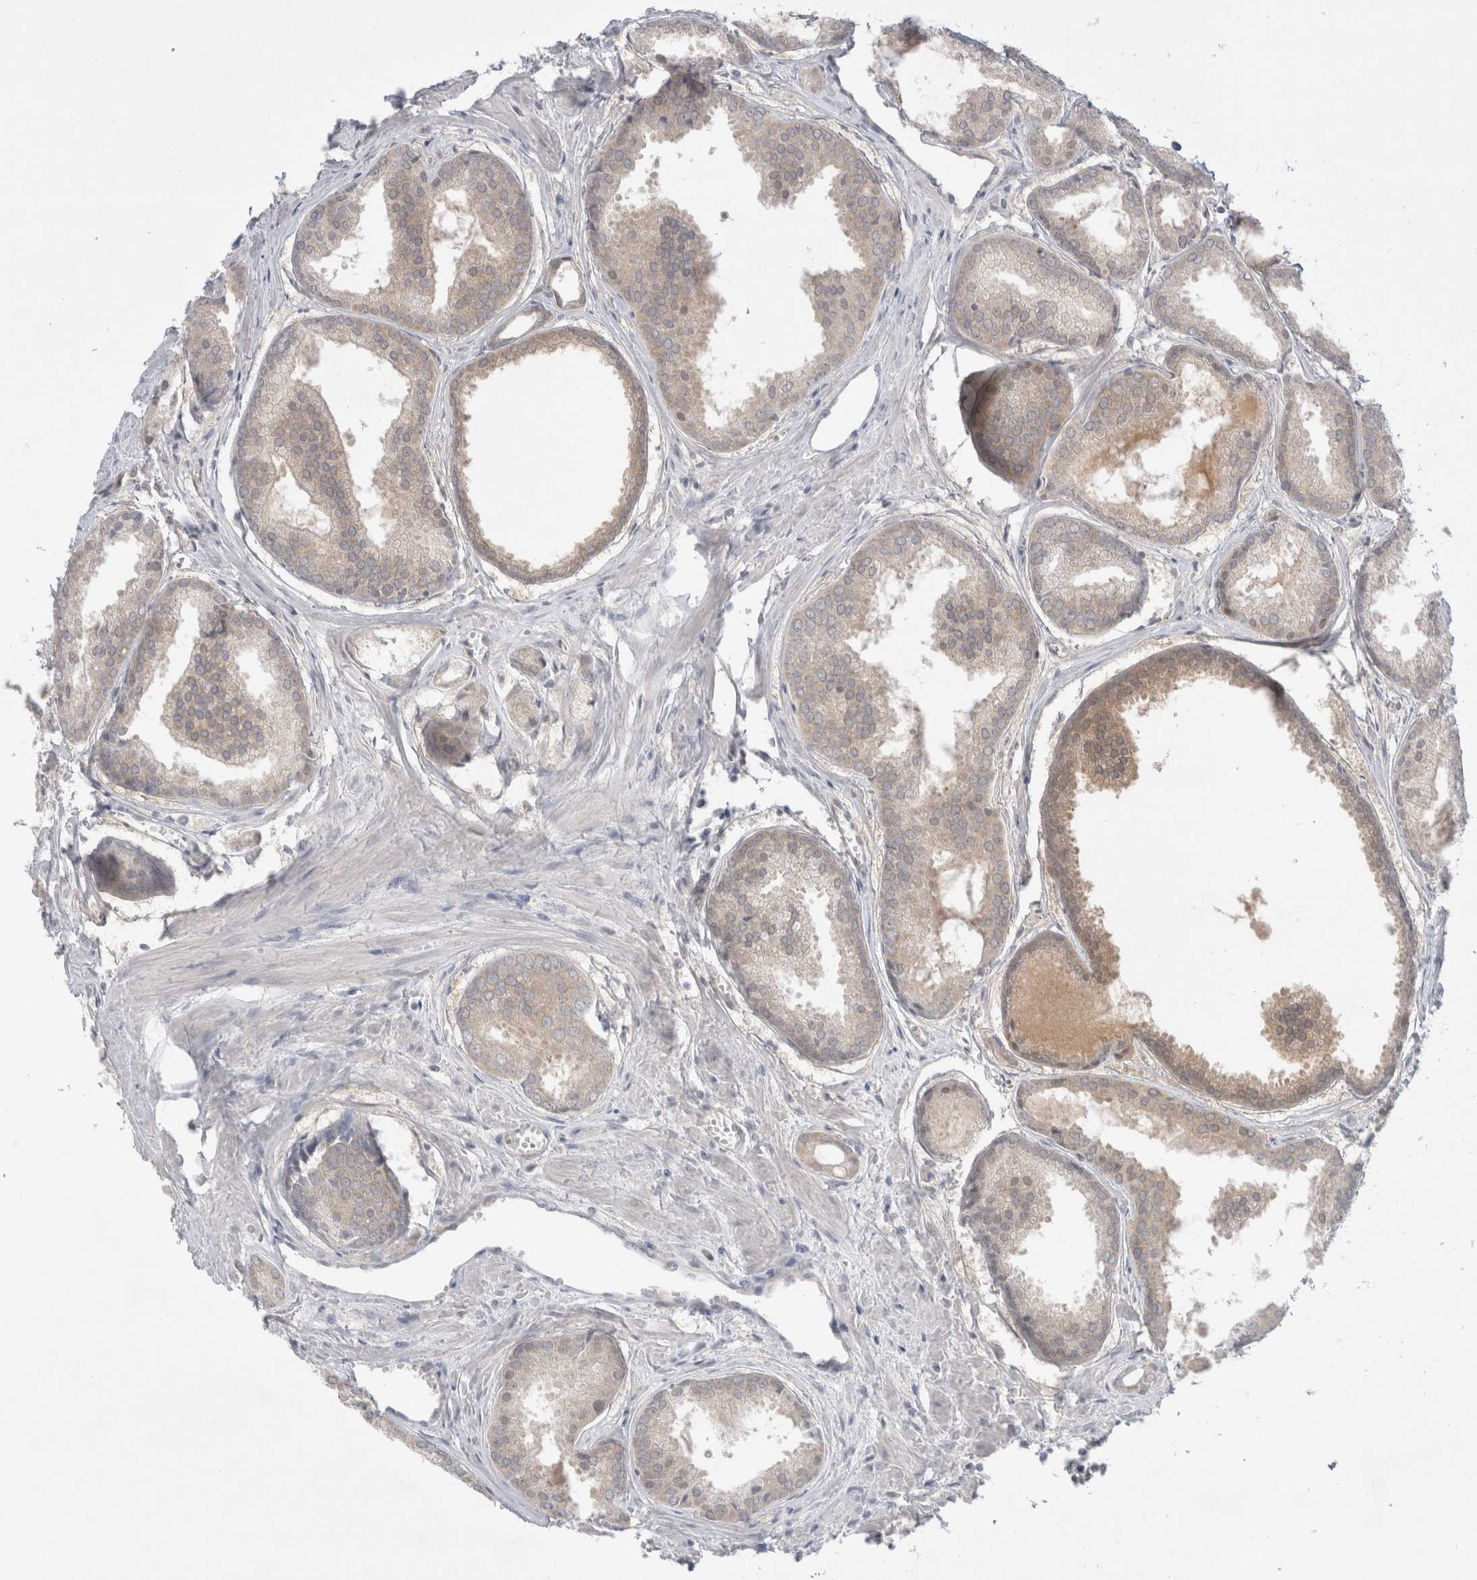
{"staining": {"intensity": "negative", "quantity": "none", "location": "none"}, "tissue": "prostate cancer", "cell_type": "Tumor cells", "image_type": "cancer", "snomed": [{"axis": "morphology", "description": "Adenocarcinoma, Low grade"}, {"axis": "topography", "description": "Prostate"}], "caption": "Immunohistochemistry (IHC) of adenocarcinoma (low-grade) (prostate) displays no staining in tumor cells. The staining is performed using DAB (3,3'-diaminobenzidine) brown chromogen with nuclei counter-stained in using hematoxylin.", "gene": "WIPF2", "patient": {"sex": "male", "age": 64}}